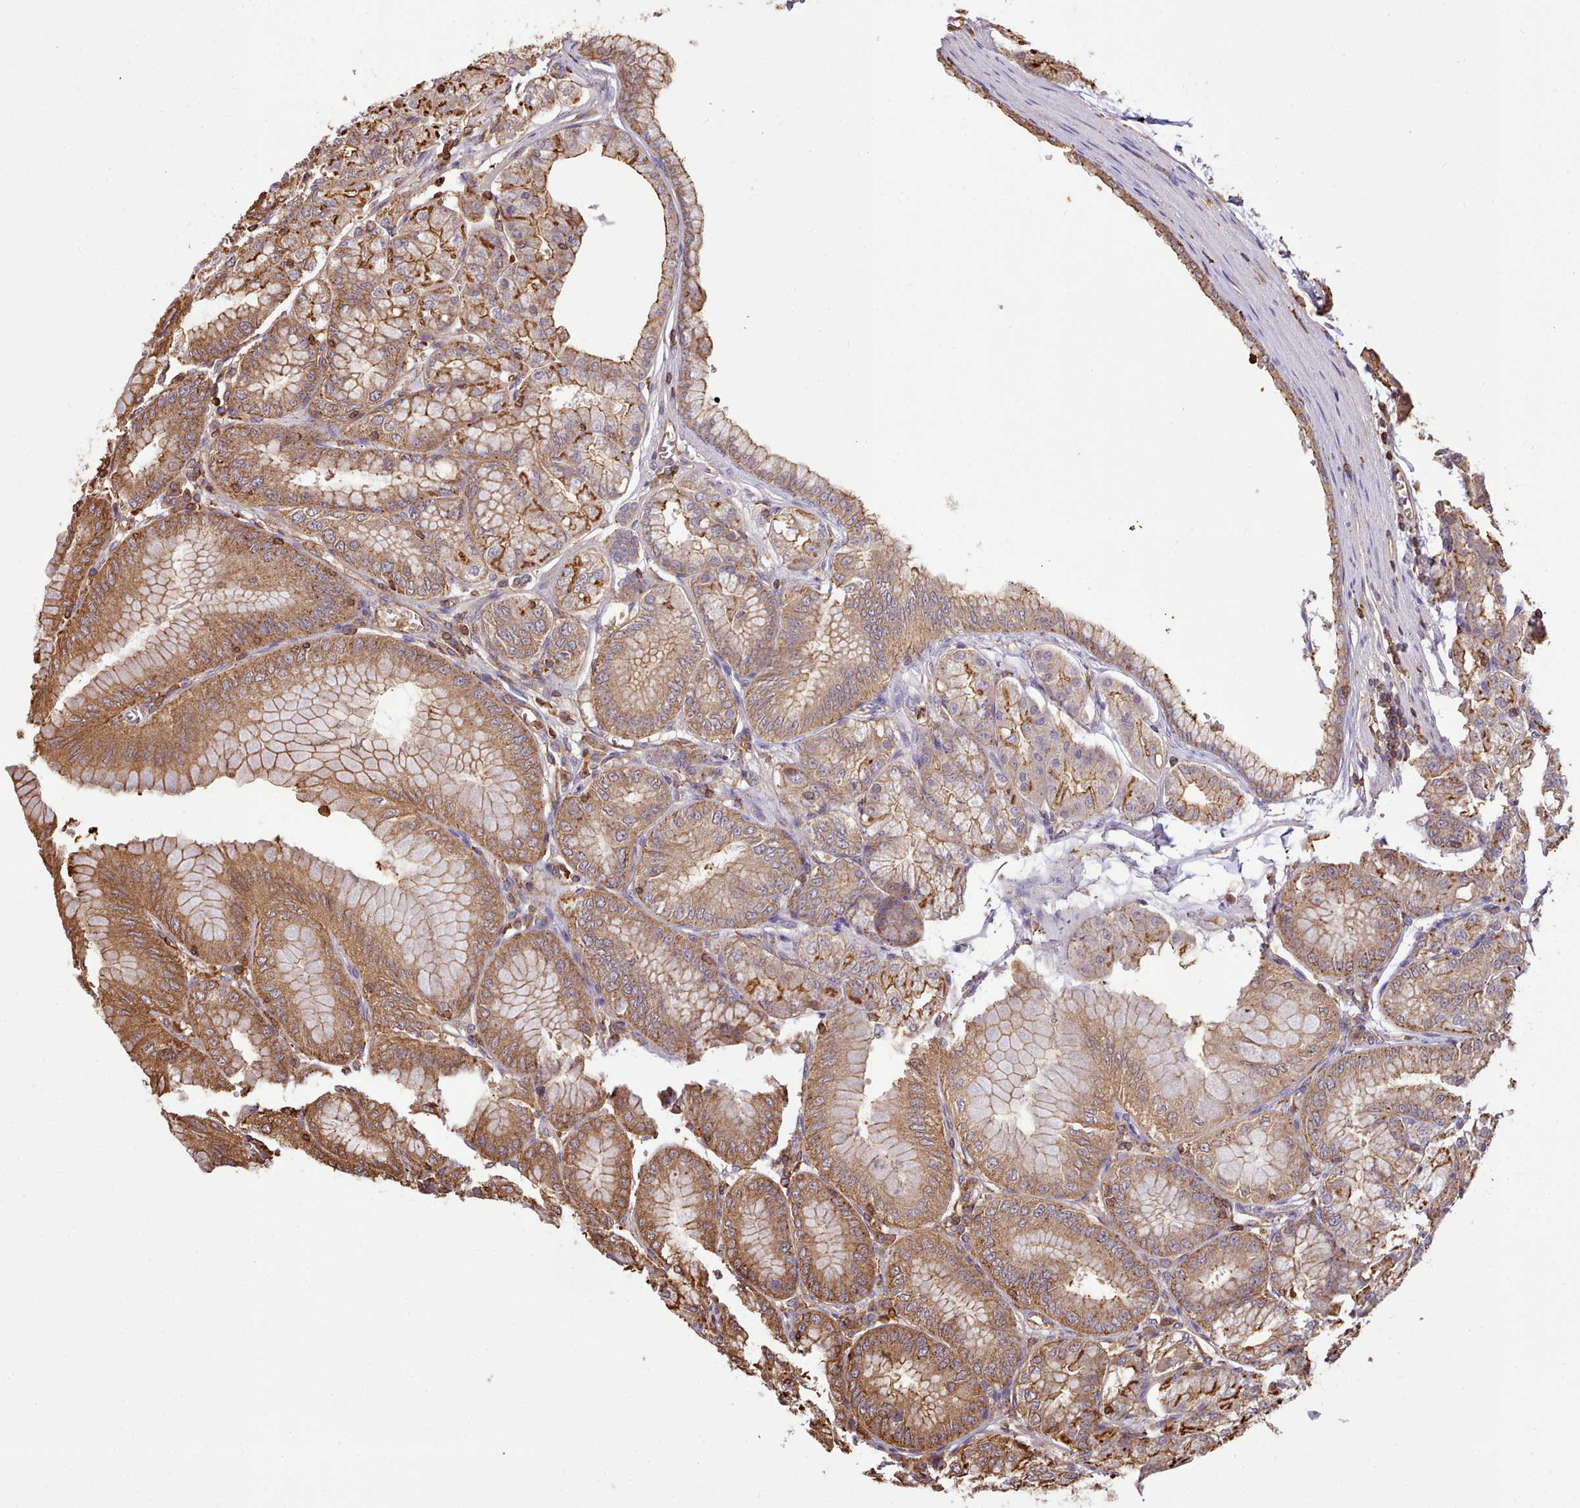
{"staining": {"intensity": "moderate", "quantity": ">75%", "location": "cytoplasmic/membranous"}, "tissue": "stomach", "cell_type": "Glandular cells", "image_type": "normal", "snomed": [{"axis": "morphology", "description": "Normal tissue, NOS"}, {"axis": "topography", "description": "Stomach, lower"}], "caption": "Human stomach stained for a protein (brown) exhibits moderate cytoplasmic/membranous positive staining in approximately >75% of glandular cells.", "gene": "CAPZA1", "patient": {"sex": "male", "age": 71}}